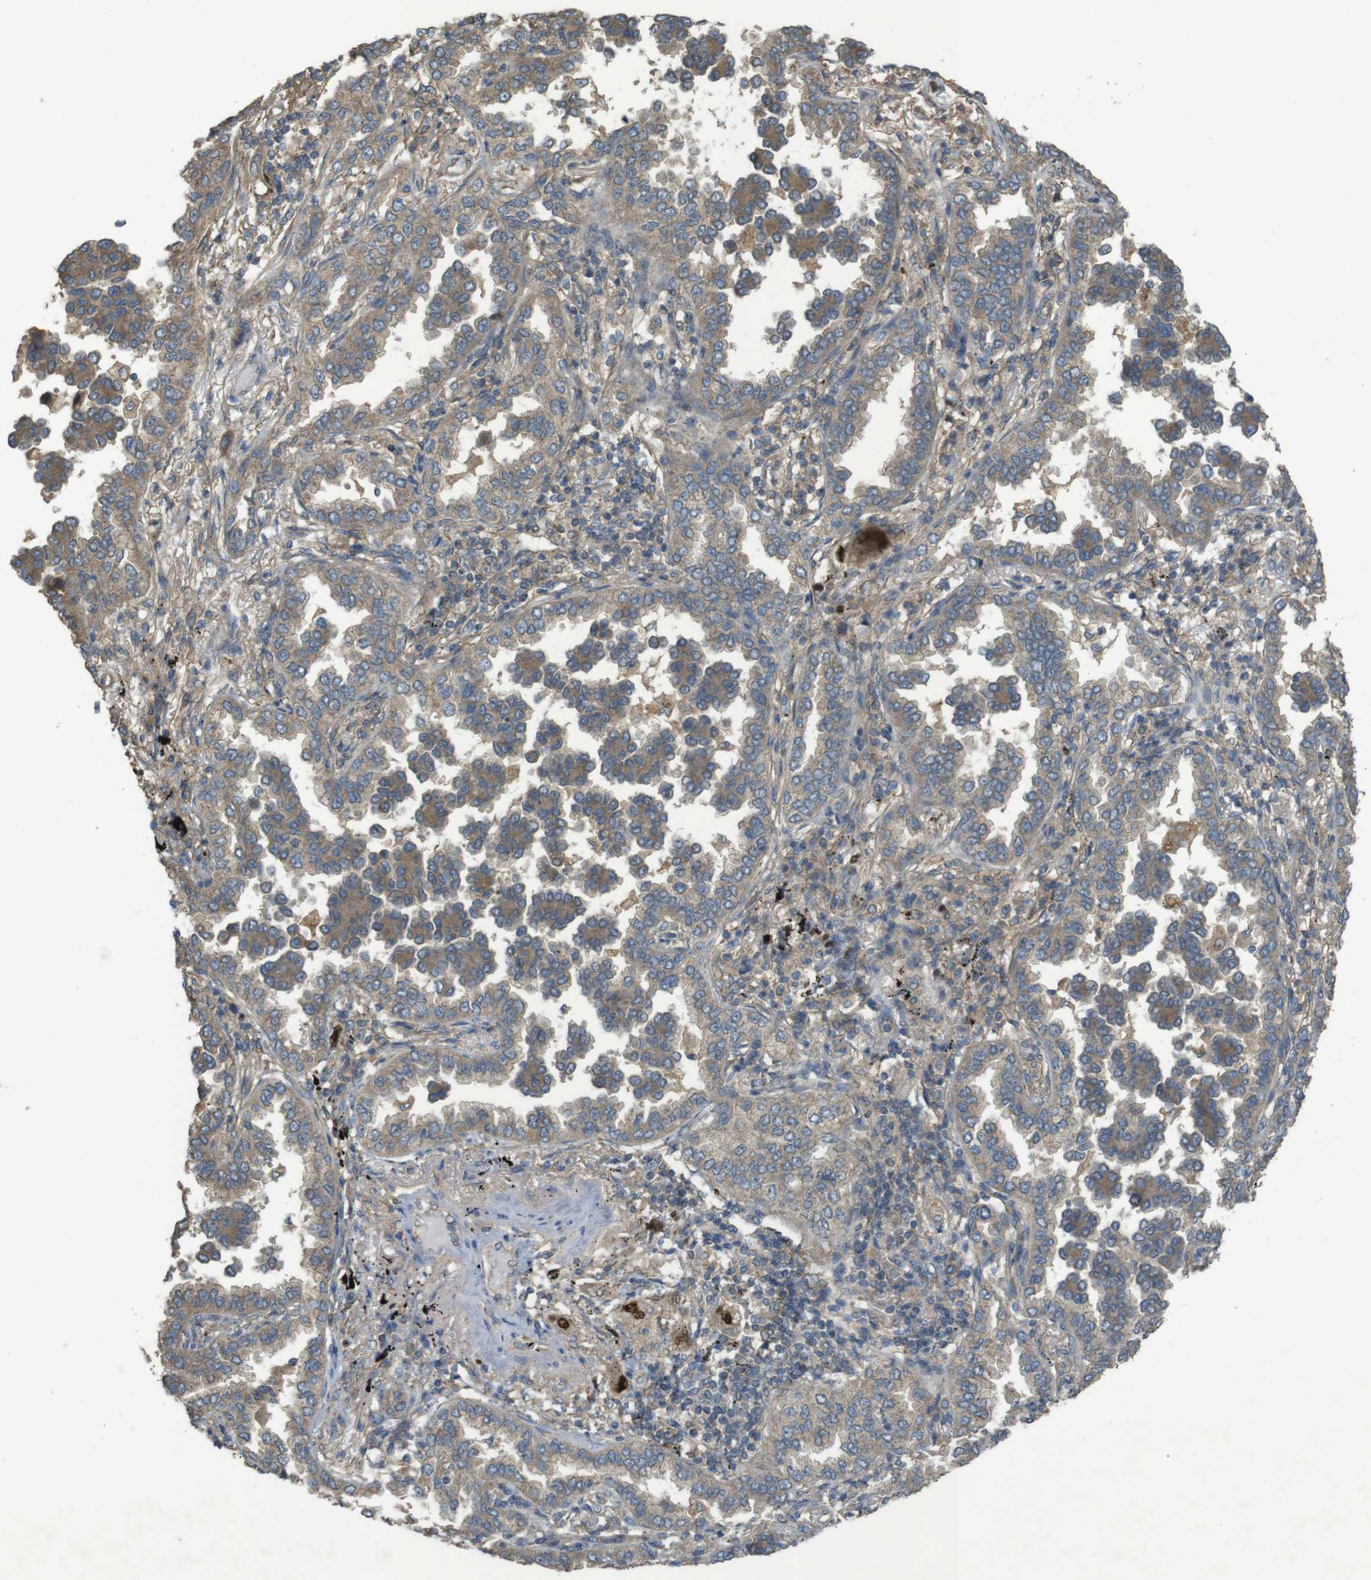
{"staining": {"intensity": "moderate", "quantity": ">75%", "location": "cytoplasmic/membranous"}, "tissue": "lung cancer", "cell_type": "Tumor cells", "image_type": "cancer", "snomed": [{"axis": "morphology", "description": "Normal tissue, NOS"}, {"axis": "morphology", "description": "Adenocarcinoma, NOS"}, {"axis": "topography", "description": "Lung"}], "caption": "The photomicrograph exhibits staining of lung cancer, revealing moderate cytoplasmic/membranous protein staining (brown color) within tumor cells. The staining was performed using DAB, with brown indicating positive protein expression. Nuclei are stained blue with hematoxylin.", "gene": "ZDHHC20", "patient": {"sex": "male", "age": 59}}